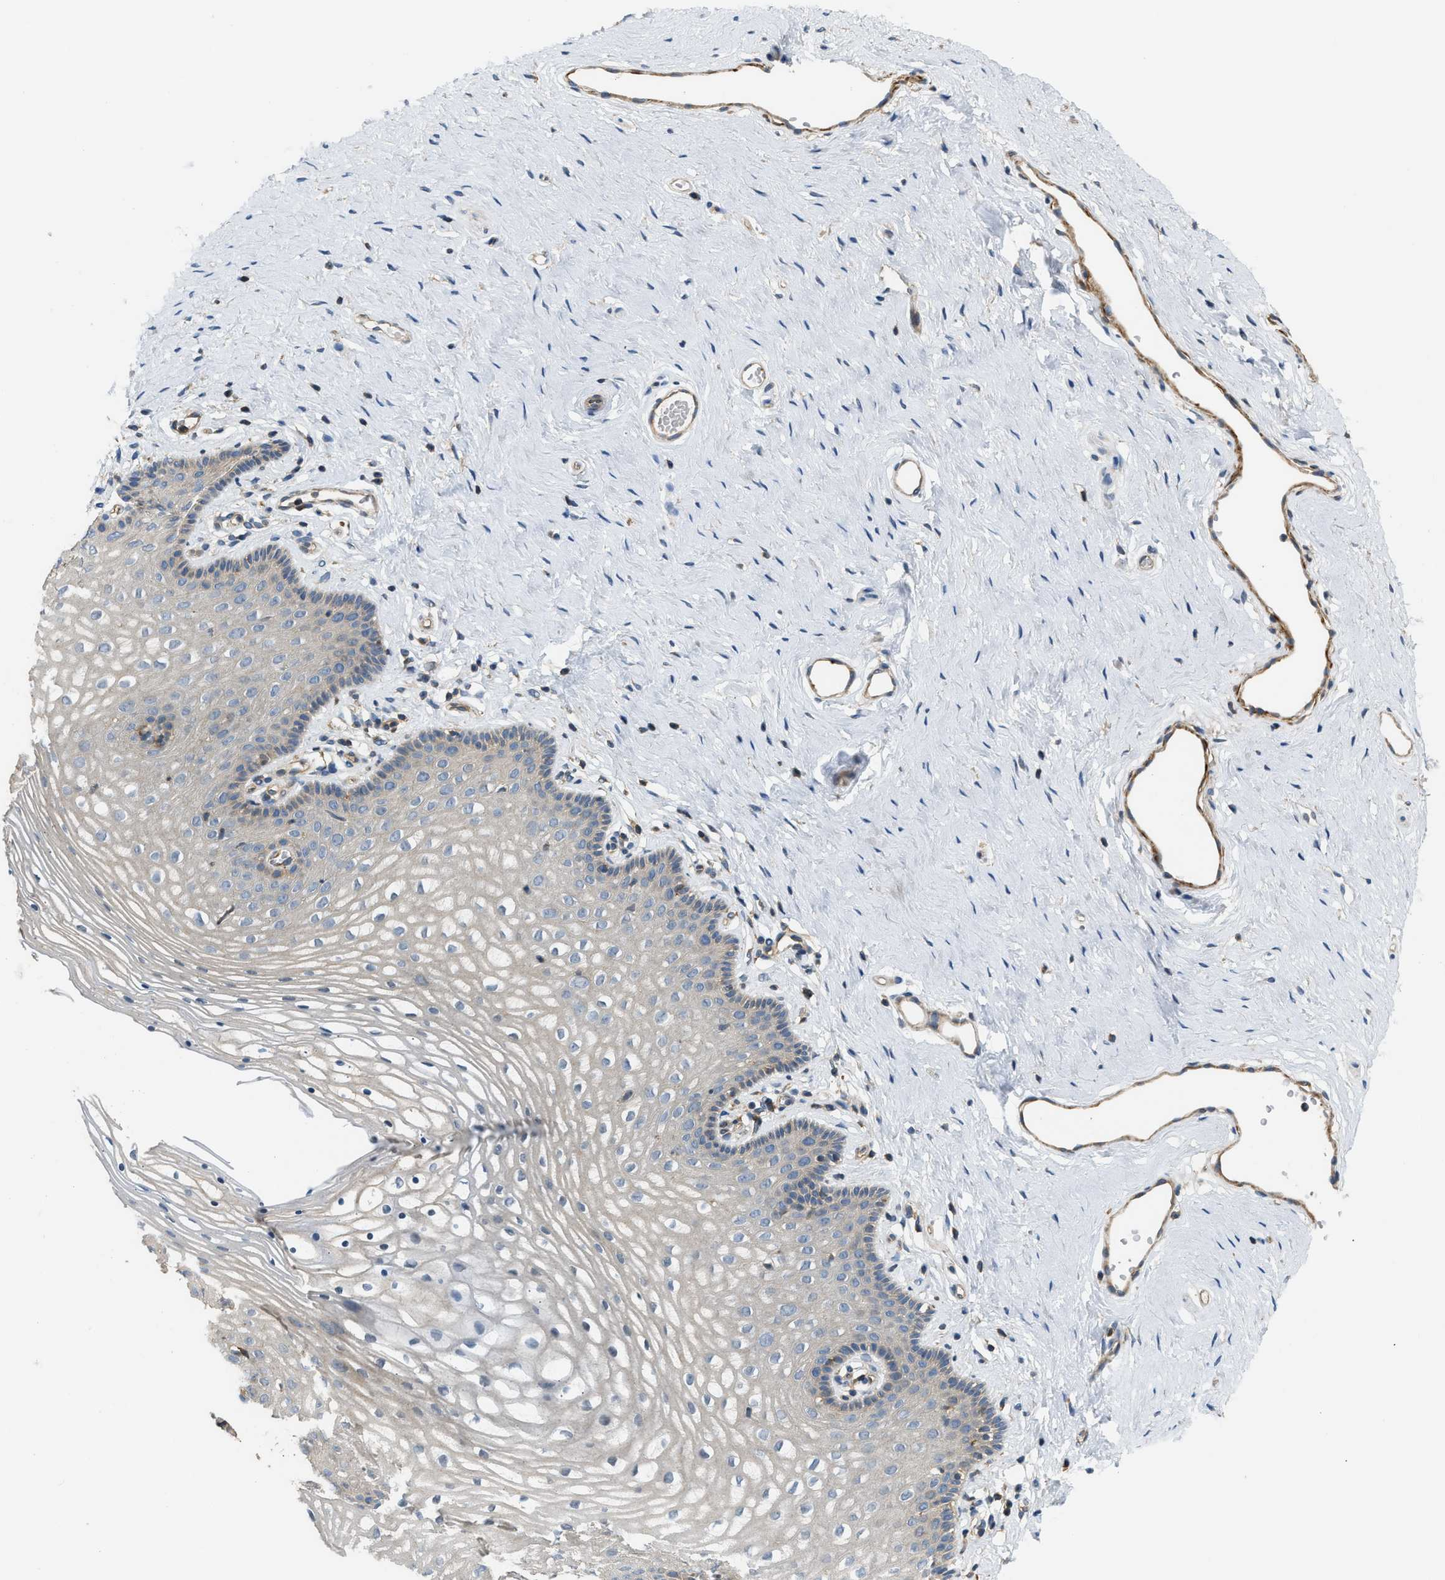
{"staining": {"intensity": "weak", "quantity": "25%-75%", "location": "cytoplasmic/membranous"}, "tissue": "vagina", "cell_type": "Squamous epithelial cells", "image_type": "normal", "snomed": [{"axis": "morphology", "description": "Normal tissue, NOS"}, {"axis": "topography", "description": "Vagina"}], "caption": "Protein expression analysis of normal human vagina reveals weak cytoplasmic/membranous expression in about 25%-75% of squamous epithelial cells. The staining was performed using DAB (3,3'-diaminobenzidine), with brown indicating positive protein expression. Nuclei are stained blue with hematoxylin.", "gene": "BTN3A2", "patient": {"sex": "female", "age": 32}}